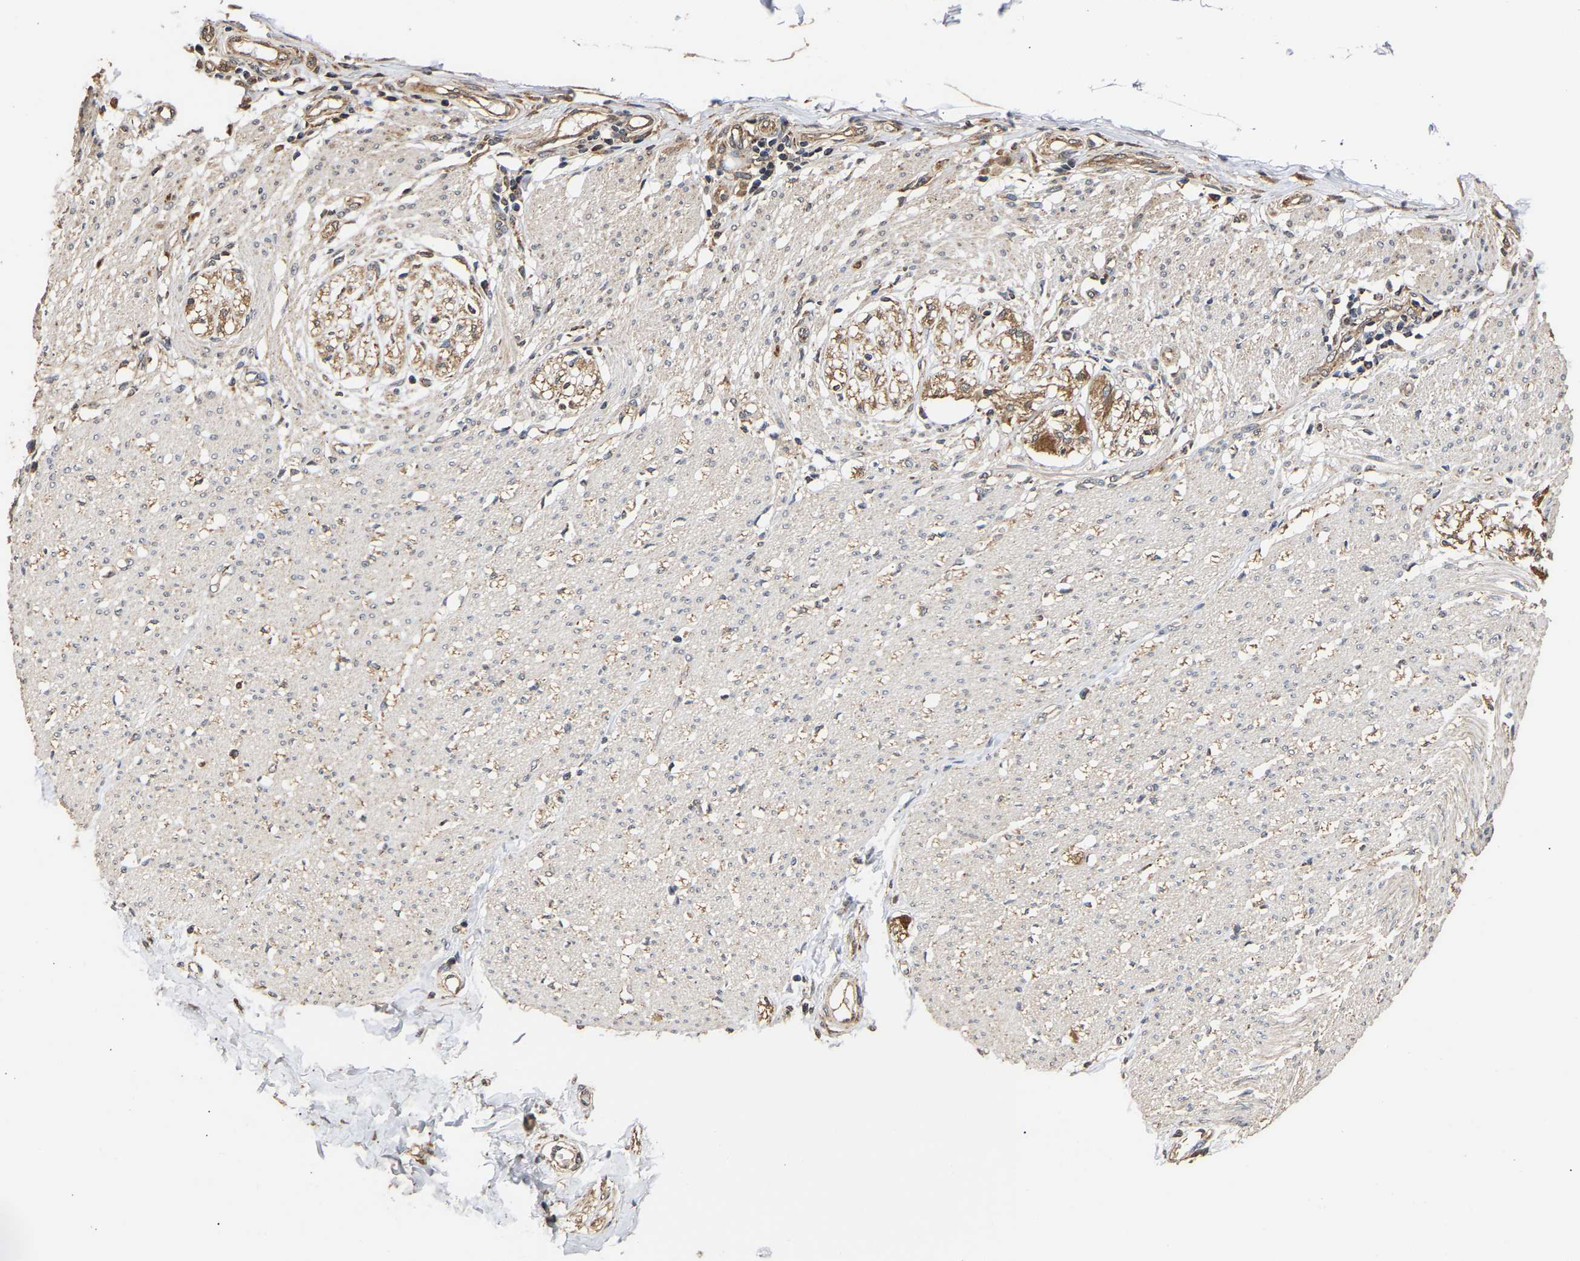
{"staining": {"intensity": "negative", "quantity": "none", "location": "none"}, "tissue": "smooth muscle", "cell_type": "Smooth muscle cells", "image_type": "normal", "snomed": [{"axis": "morphology", "description": "Normal tissue, NOS"}, {"axis": "morphology", "description": "Adenocarcinoma, NOS"}, {"axis": "topography", "description": "Colon"}, {"axis": "topography", "description": "Peripheral nerve tissue"}], "caption": "IHC image of normal smooth muscle: human smooth muscle stained with DAB (3,3'-diaminobenzidine) demonstrates no significant protein positivity in smooth muscle cells. Nuclei are stained in blue.", "gene": "ZNF26", "patient": {"sex": "male", "age": 14}}